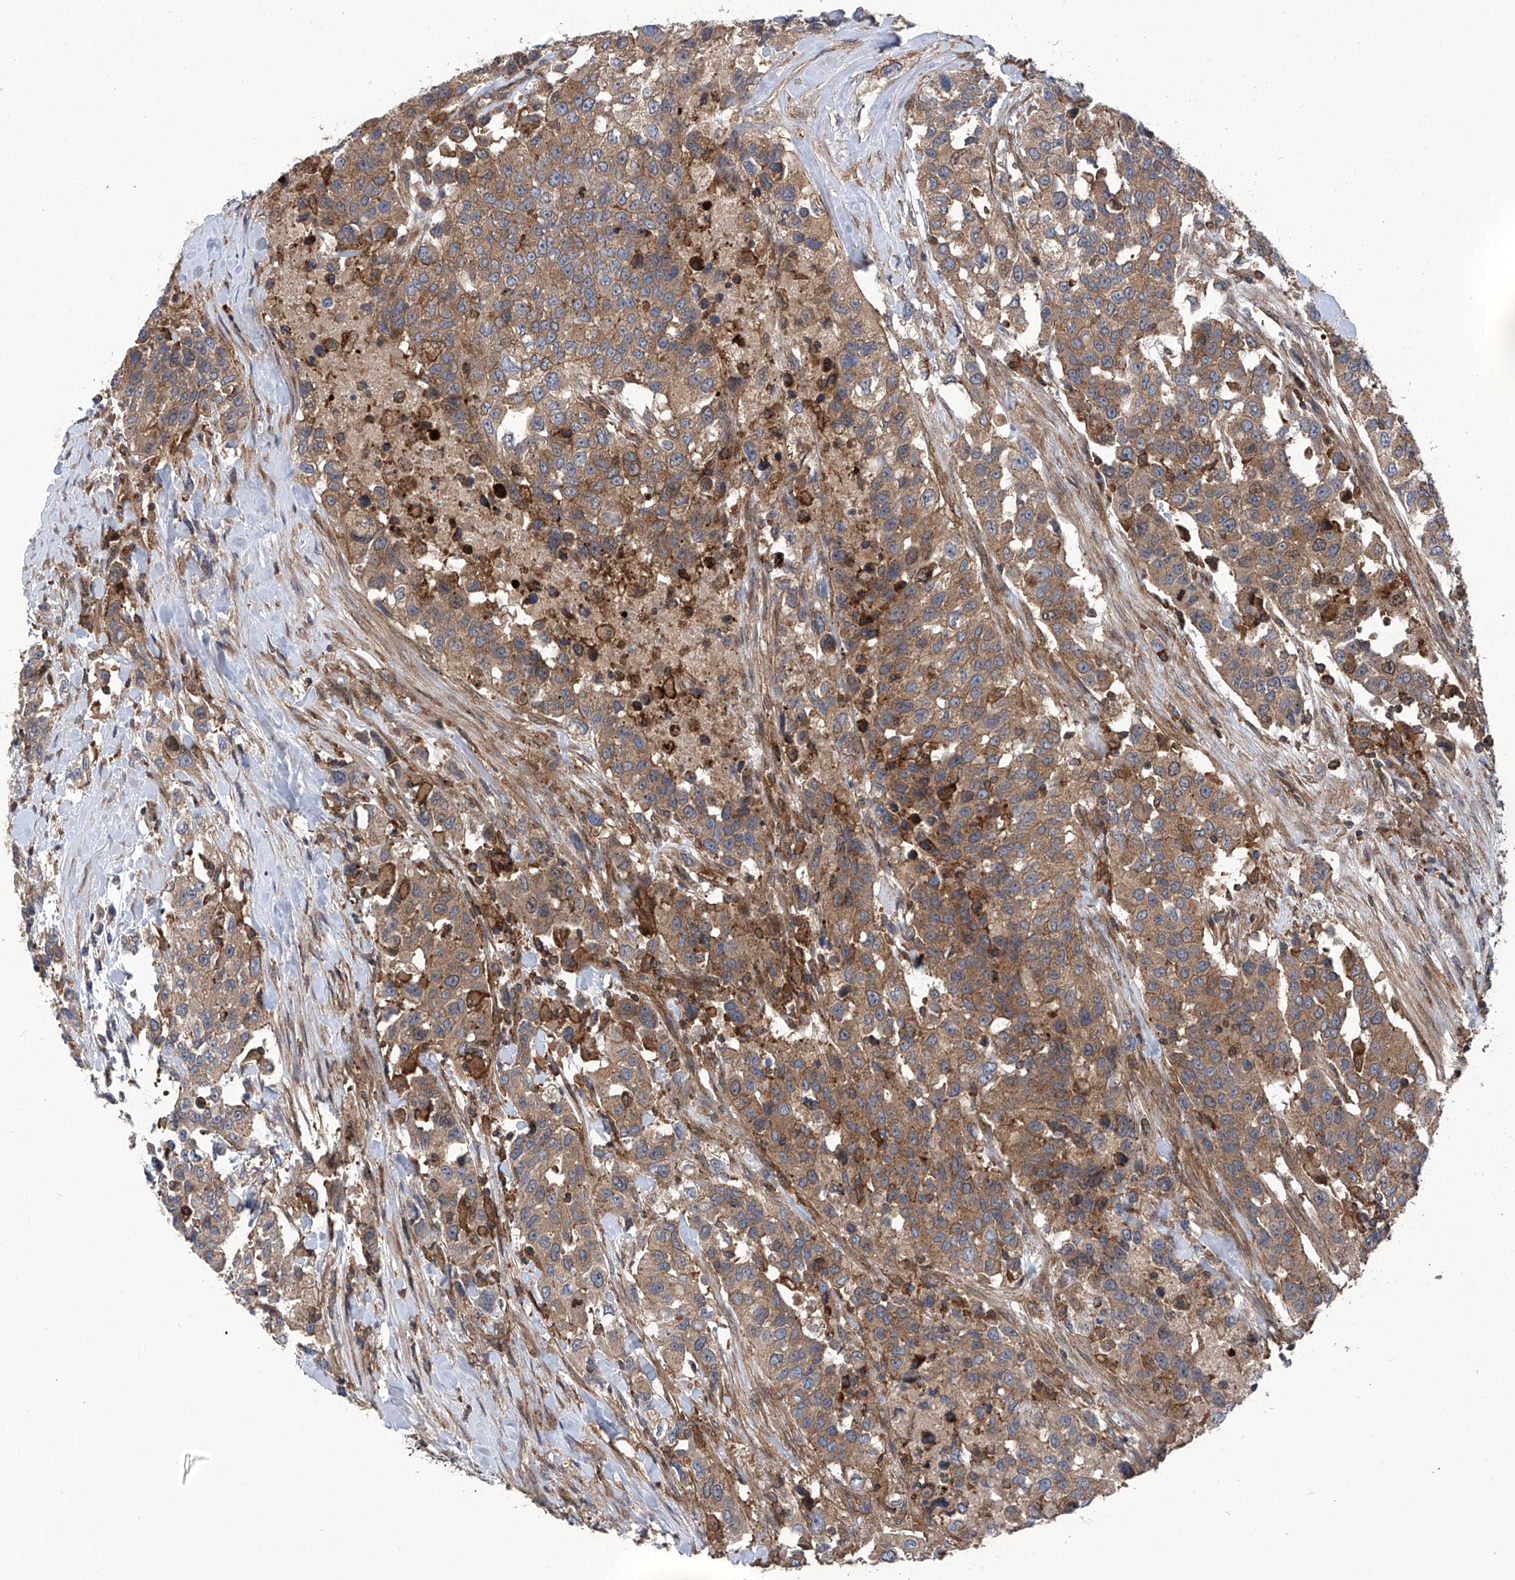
{"staining": {"intensity": "moderate", "quantity": ">75%", "location": "cytoplasmic/membranous"}, "tissue": "urothelial cancer", "cell_type": "Tumor cells", "image_type": "cancer", "snomed": [{"axis": "morphology", "description": "Urothelial carcinoma, High grade"}, {"axis": "topography", "description": "Urinary bladder"}], "caption": "A brown stain shows moderate cytoplasmic/membranous expression of a protein in human urothelial carcinoma (high-grade) tumor cells. Ihc stains the protein of interest in brown and the nuclei are stained blue.", "gene": "SMAP1", "patient": {"sex": "female", "age": 80}}